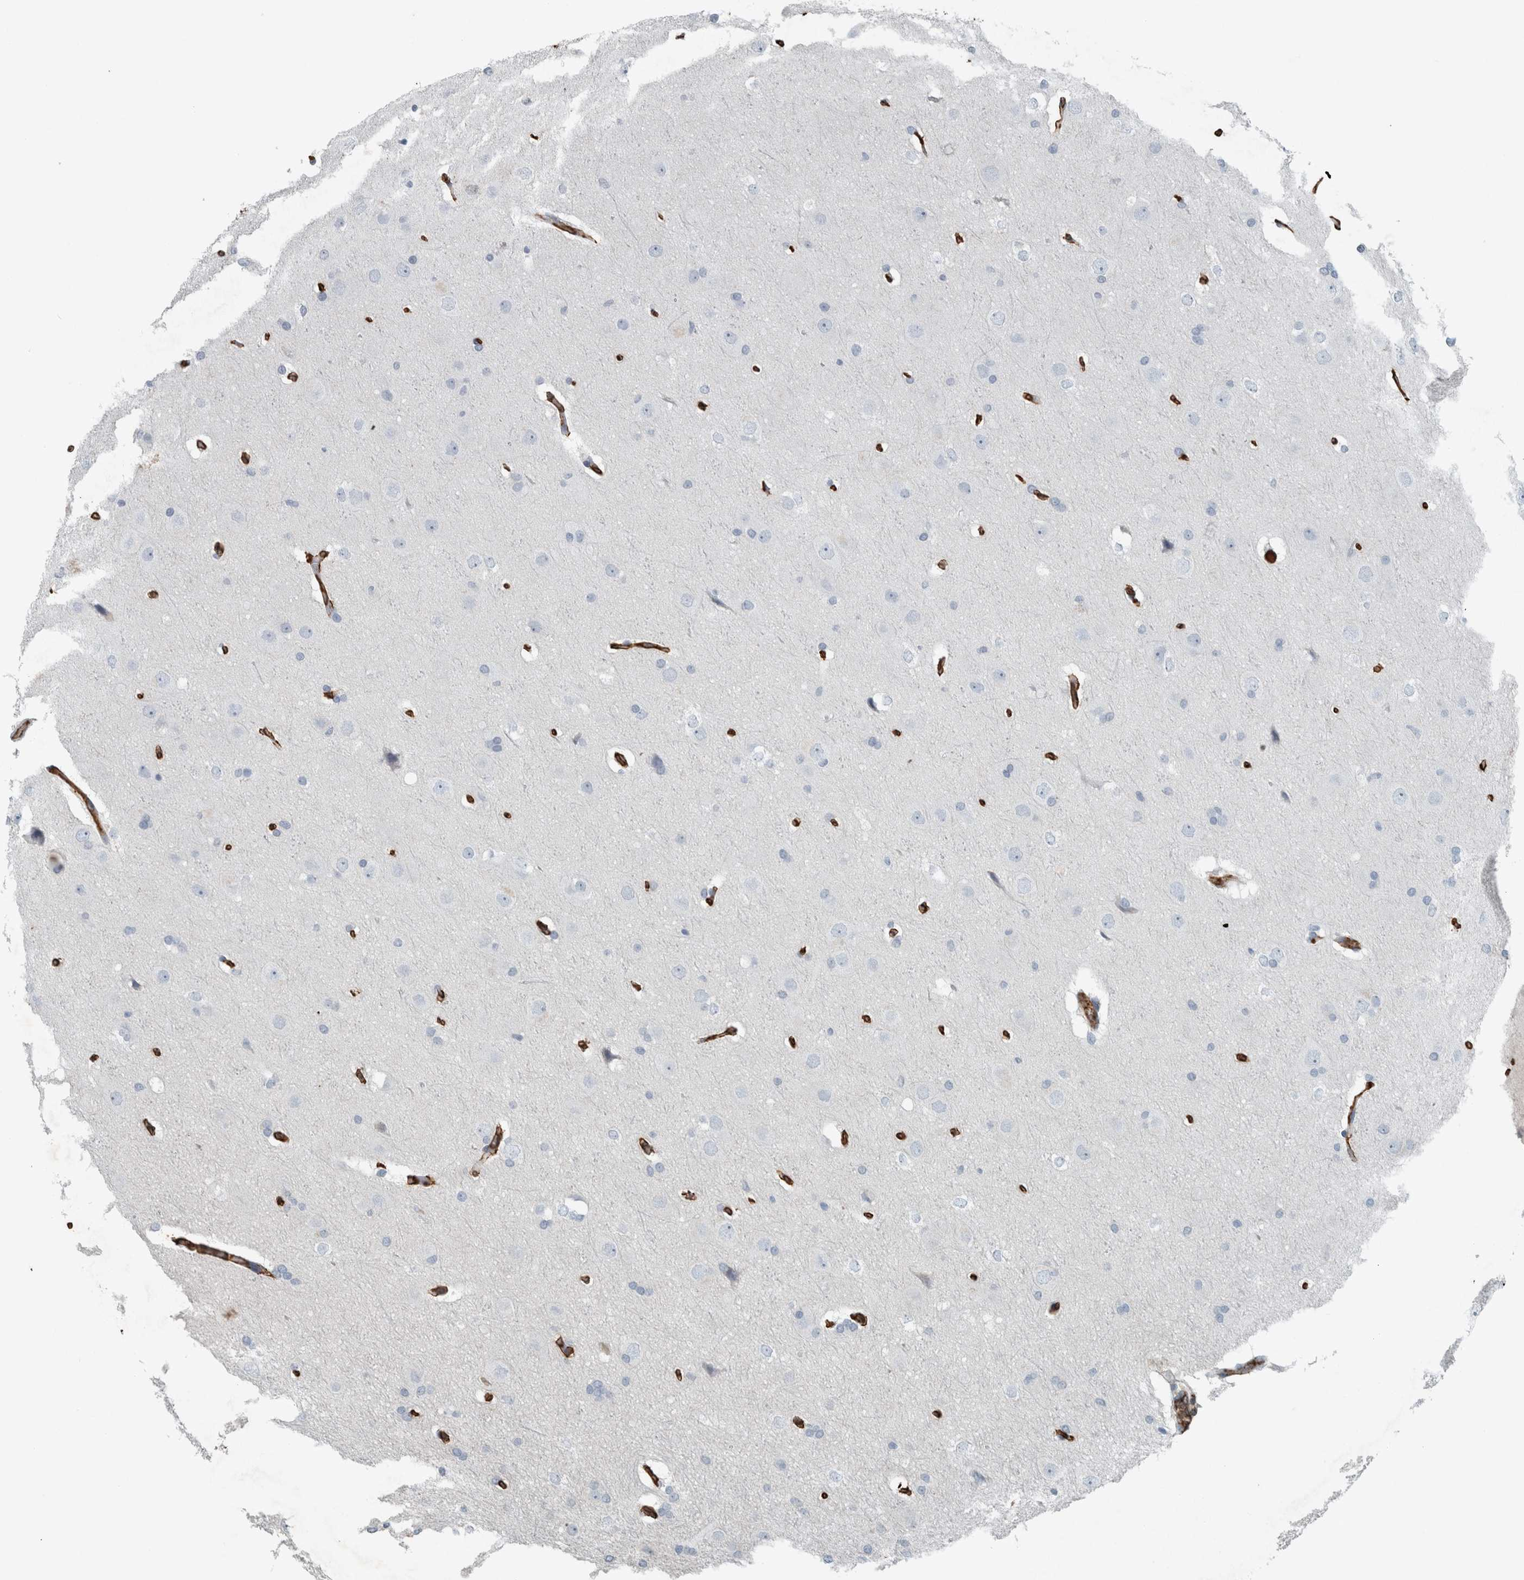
{"staining": {"intensity": "negative", "quantity": "none", "location": "none"}, "tissue": "glioma", "cell_type": "Tumor cells", "image_type": "cancer", "snomed": [{"axis": "morphology", "description": "Glioma, malignant, Low grade"}, {"axis": "topography", "description": "Brain"}], "caption": "Malignant low-grade glioma was stained to show a protein in brown. There is no significant positivity in tumor cells. (DAB immunohistochemistry visualized using brightfield microscopy, high magnification).", "gene": "LBP", "patient": {"sex": "female", "age": 37}}